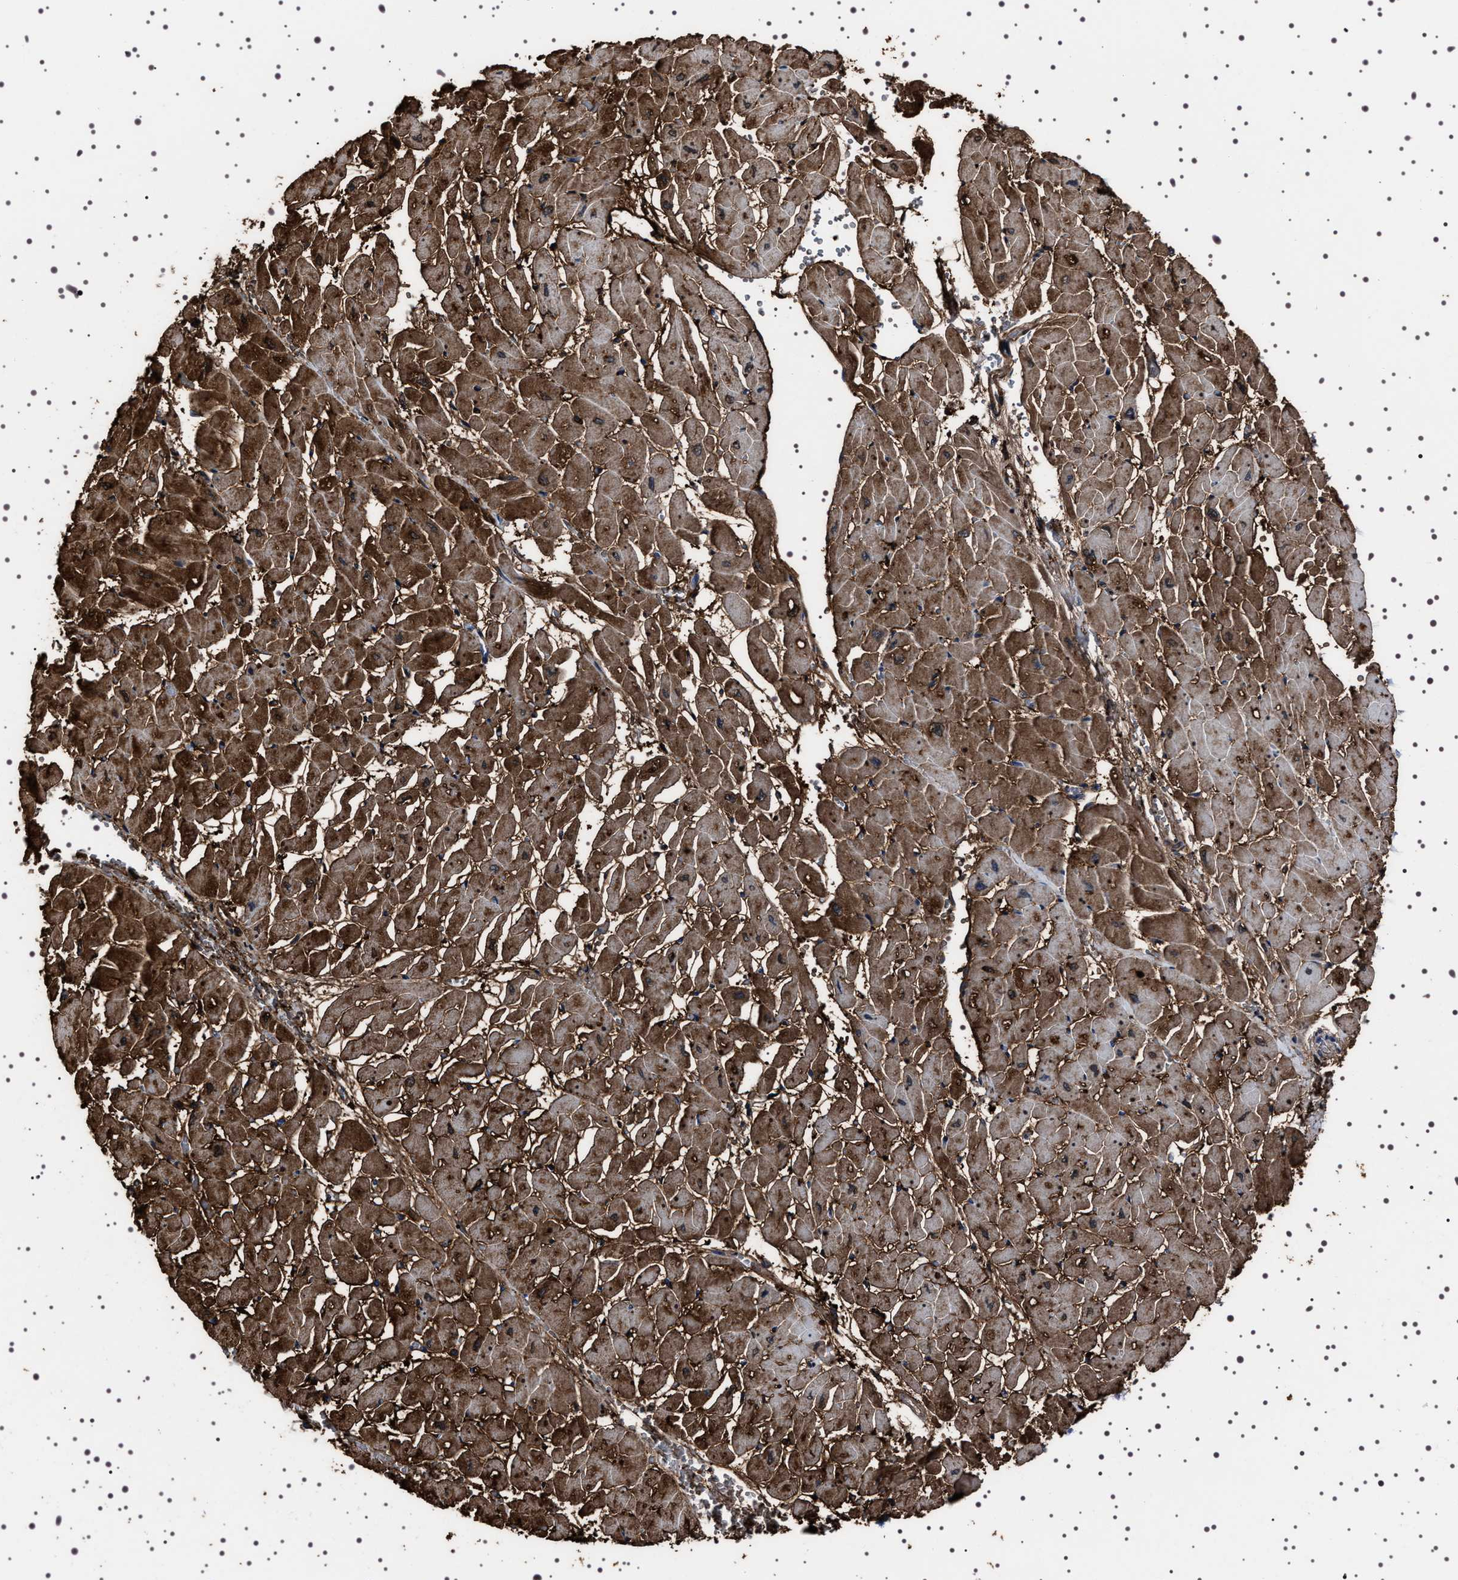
{"staining": {"intensity": "strong", "quantity": ">75%", "location": "cytoplasmic/membranous"}, "tissue": "heart muscle", "cell_type": "Cardiomyocytes", "image_type": "normal", "snomed": [{"axis": "morphology", "description": "Normal tissue, NOS"}, {"axis": "topography", "description": "Heart"}], "caption": "Cardiomyocytes reveal strong cytoplasmic/membranous staining in approximately >75% of cells in benign heart muscle.", "gene": "WDR1", "patient": {"sex": "male", "age": 45}}